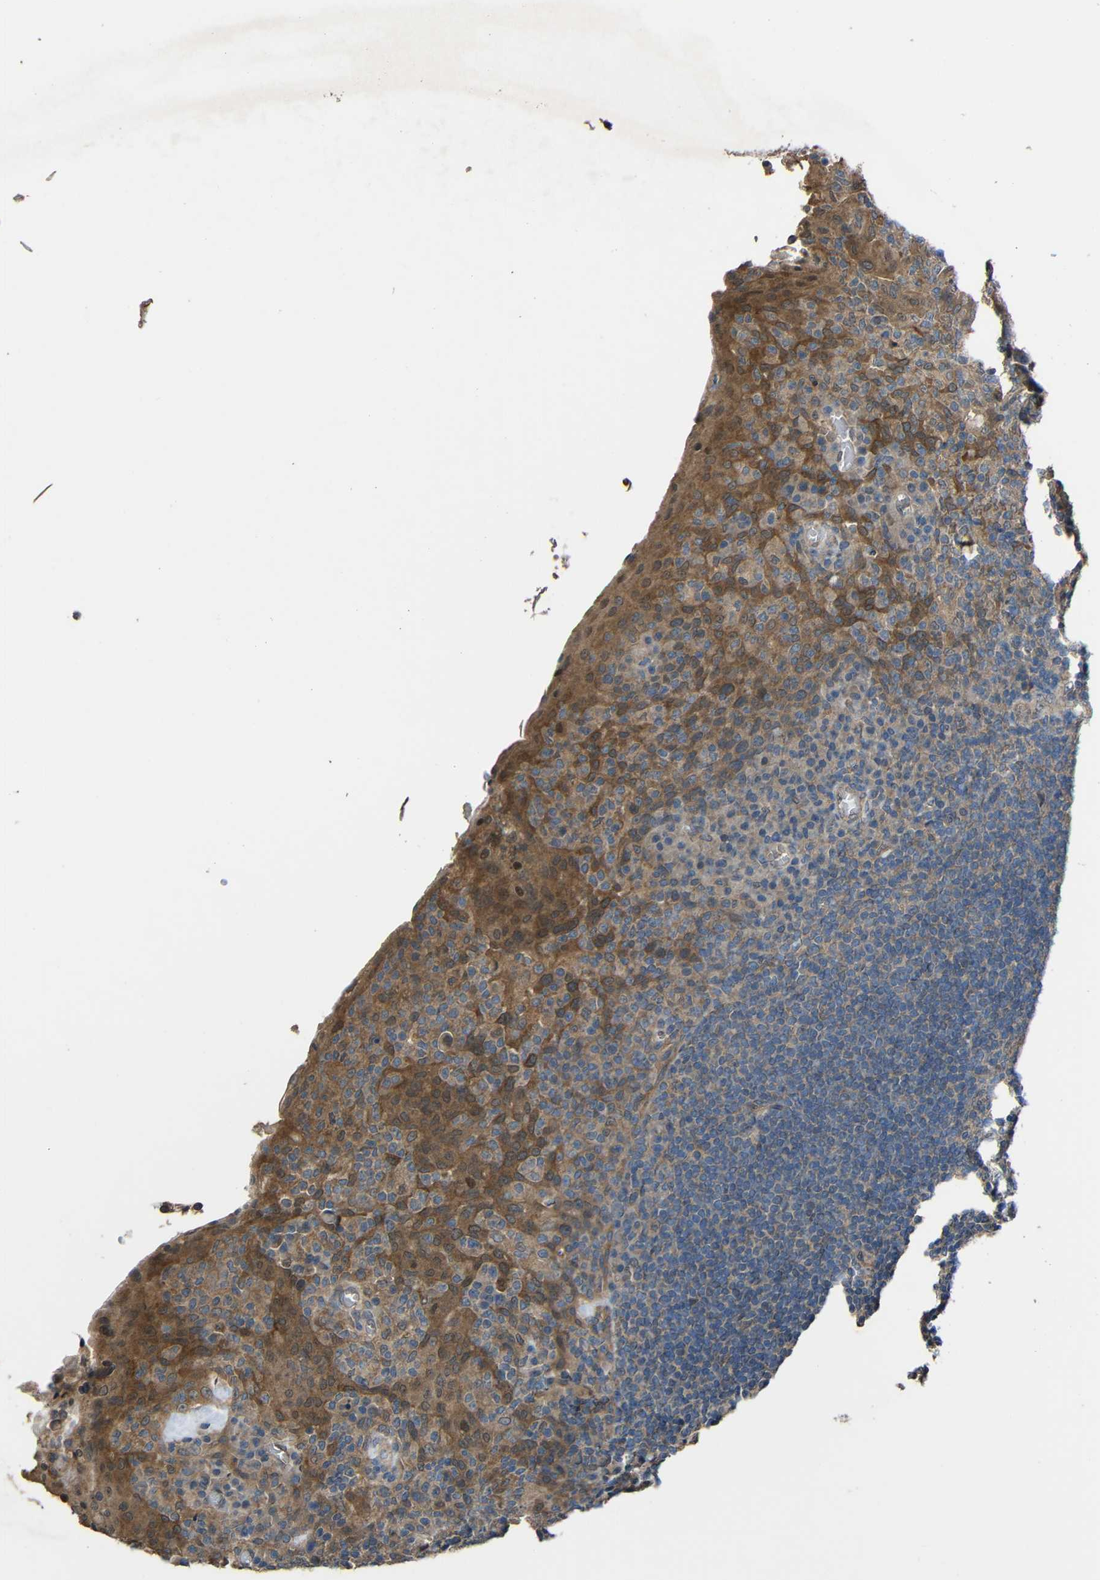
{"staining": {"intensity": "weak", "quantity": "25%-75%", "location": "cytoplasmic/membranous"}, "tissue": "tonsil", "cell_type": "Germinal center cells", "image_type": "normal", "snomed": [{"axis": "morphology", "description": "Normal tissue, NOS"}, {"axis": "topography", "description": "Tonsil"}], "caption": "Protein positivity by immunohistochemistry (IHC) reveals weak cytoplasmic/membranous expression in approximately 25%-75% of germinal center cells in benign tonsil.", "gene": "CHST9", "patient": {"sex": "male", "age": 17}}